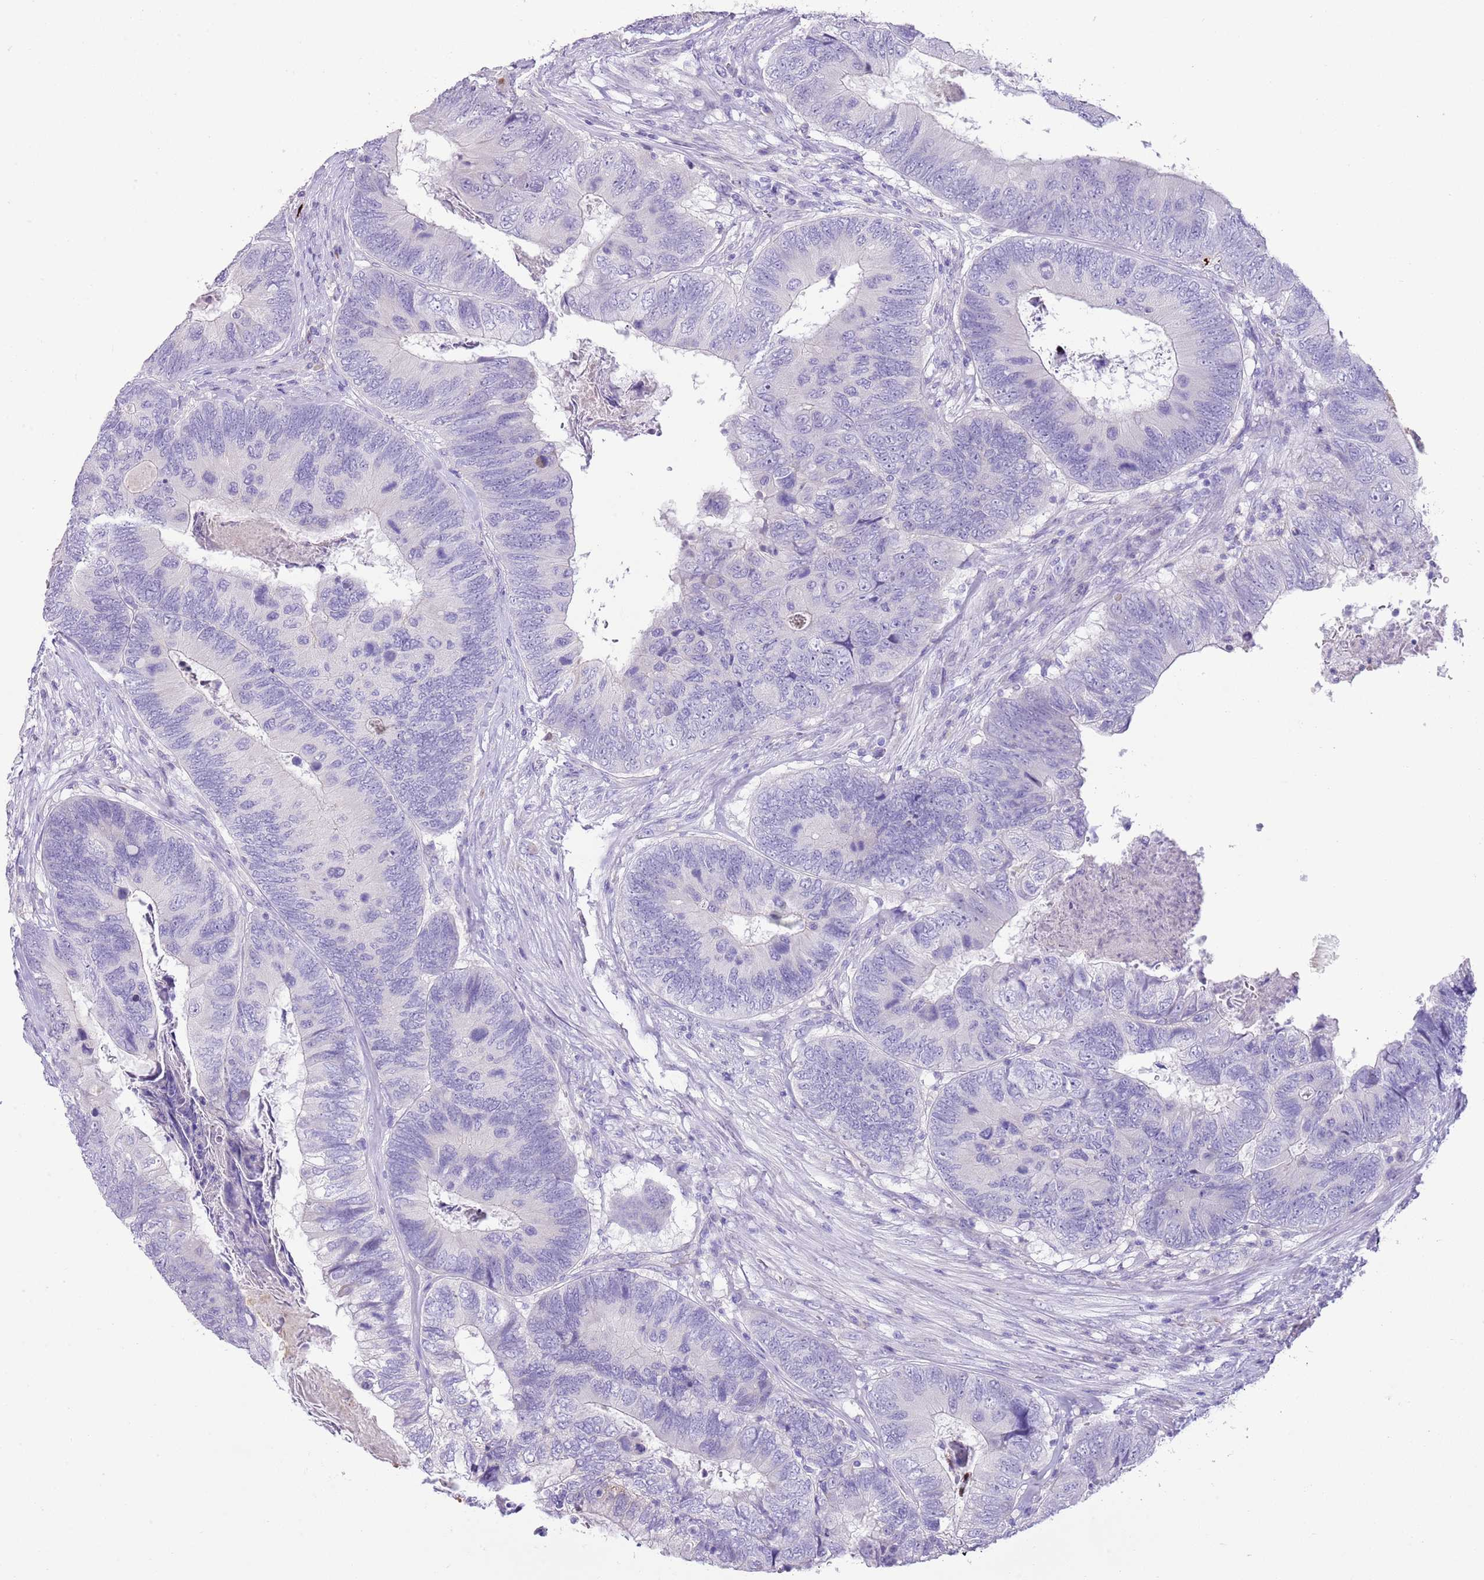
{"staining": {"intensity": "negative", "quantity": "none", "location": "none"}, "tissue": "colorectal cancer", "cell_type": "Tumor cells", "image_type": "cancer", "snomed": [{"axis": "morphology", "description": "Adenocarcinoma, NOS"}, {"axis": "topography", "description": "Colon"}], "caption": "IHC photomicrograph of neoplastic tissue: colorectal cancer stained with DAB demonstrates no significant protein positivity in tumor cells.", "gene": "CLEC2A", "patient": {"sex": "female", "age": 67}}